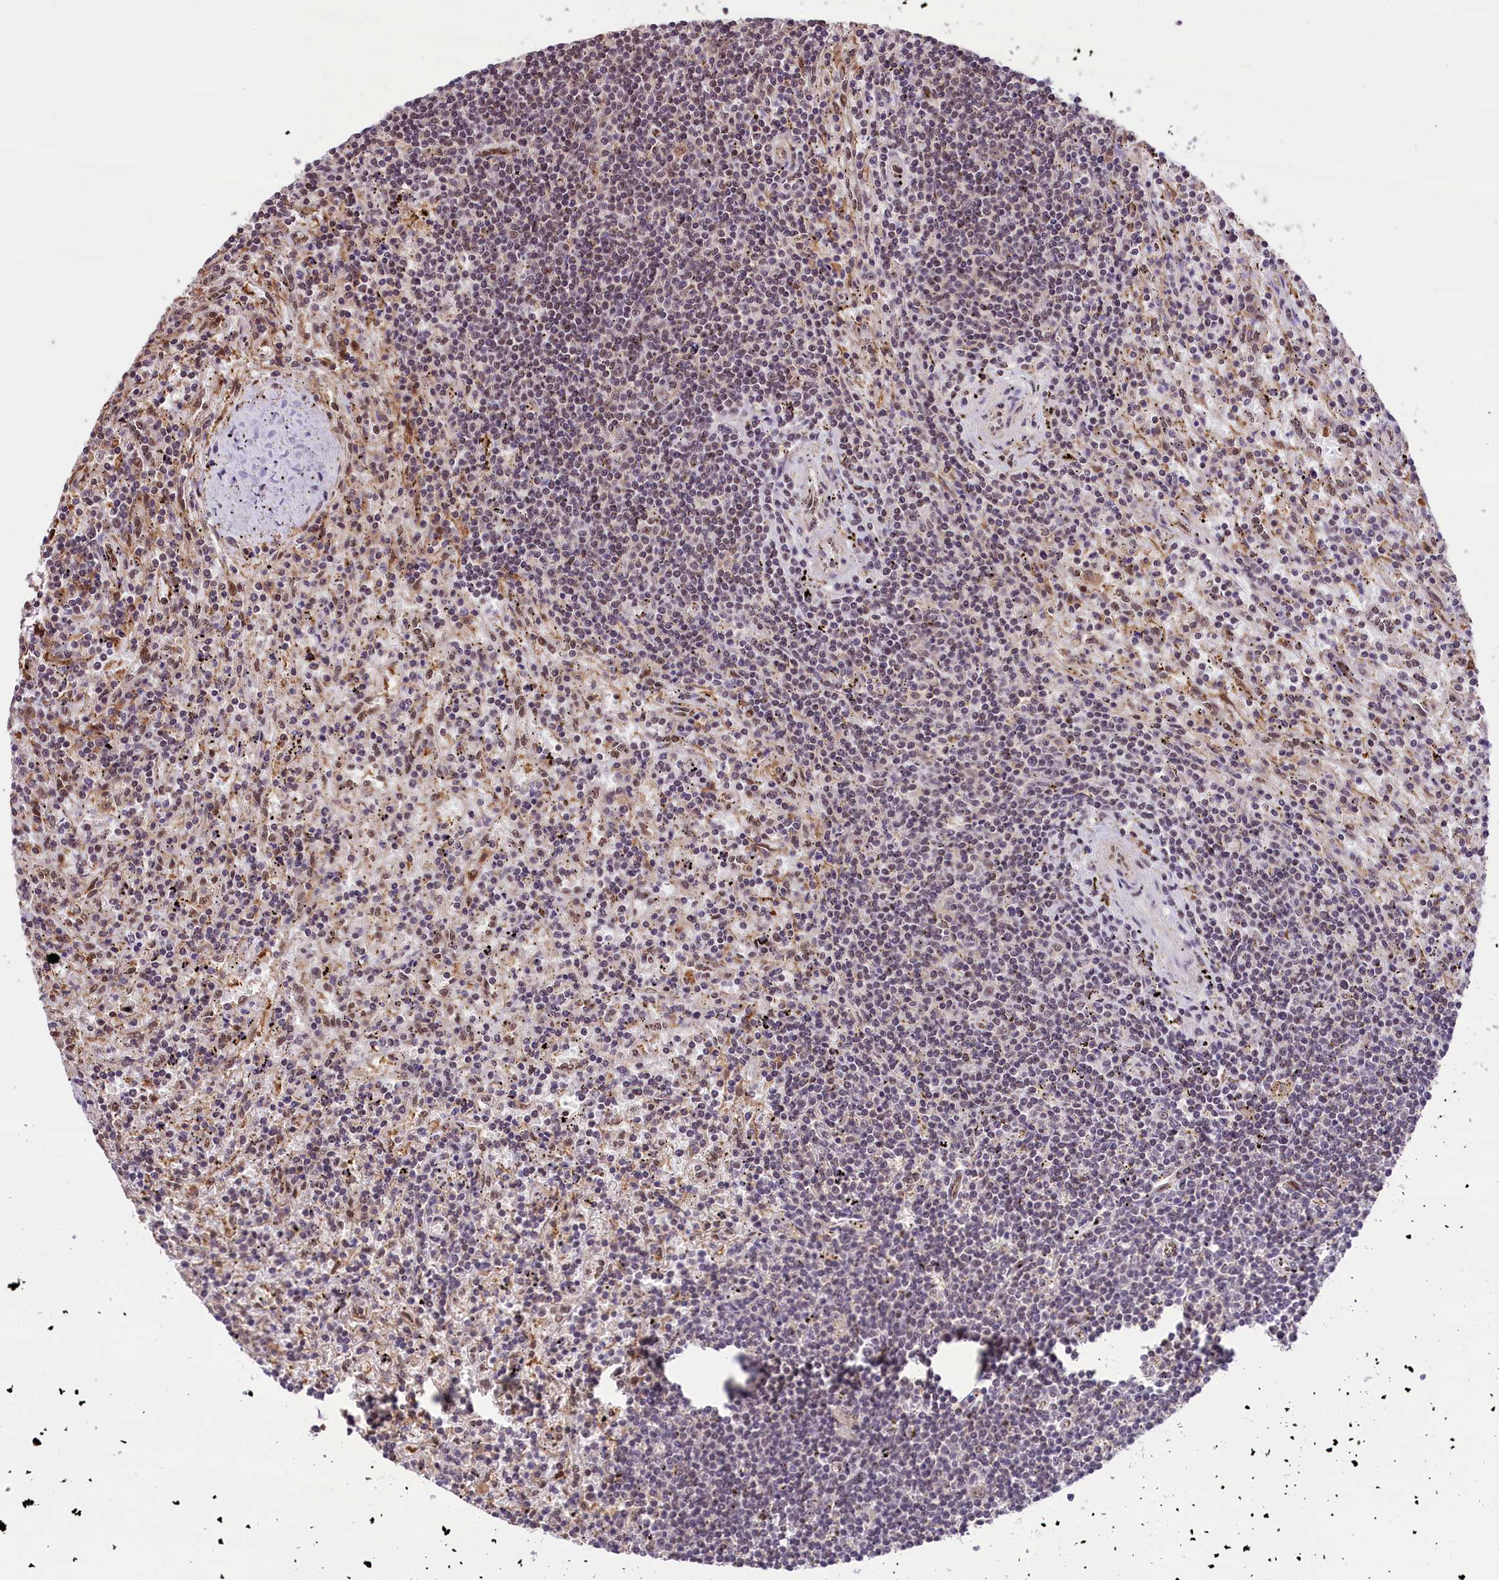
{"staining": {"intensity": "negative", "quantity": "none", "location": "none"}, "tissue": "lymphoma", "cell_type": "Tumor cells", "image_type": "cancer", "snomed": [{"axis": "morphology", "description": "Malignant lymphoma, non-Hodgkin's type, Low grade"}, {"axis": "topography", "description": "Spleen"}], "caption": "Immunohistochemical staining of malignant lymphoma, non-Hodgkin's type (low-grade) displays no significant expression in tumor cells. (Brightfield microscopy of DAB (3,3'-diaminobenzidine) IHC at high magnification).", "gene": "MRPL54", "patient": {"sex": "male", "age": 76}}